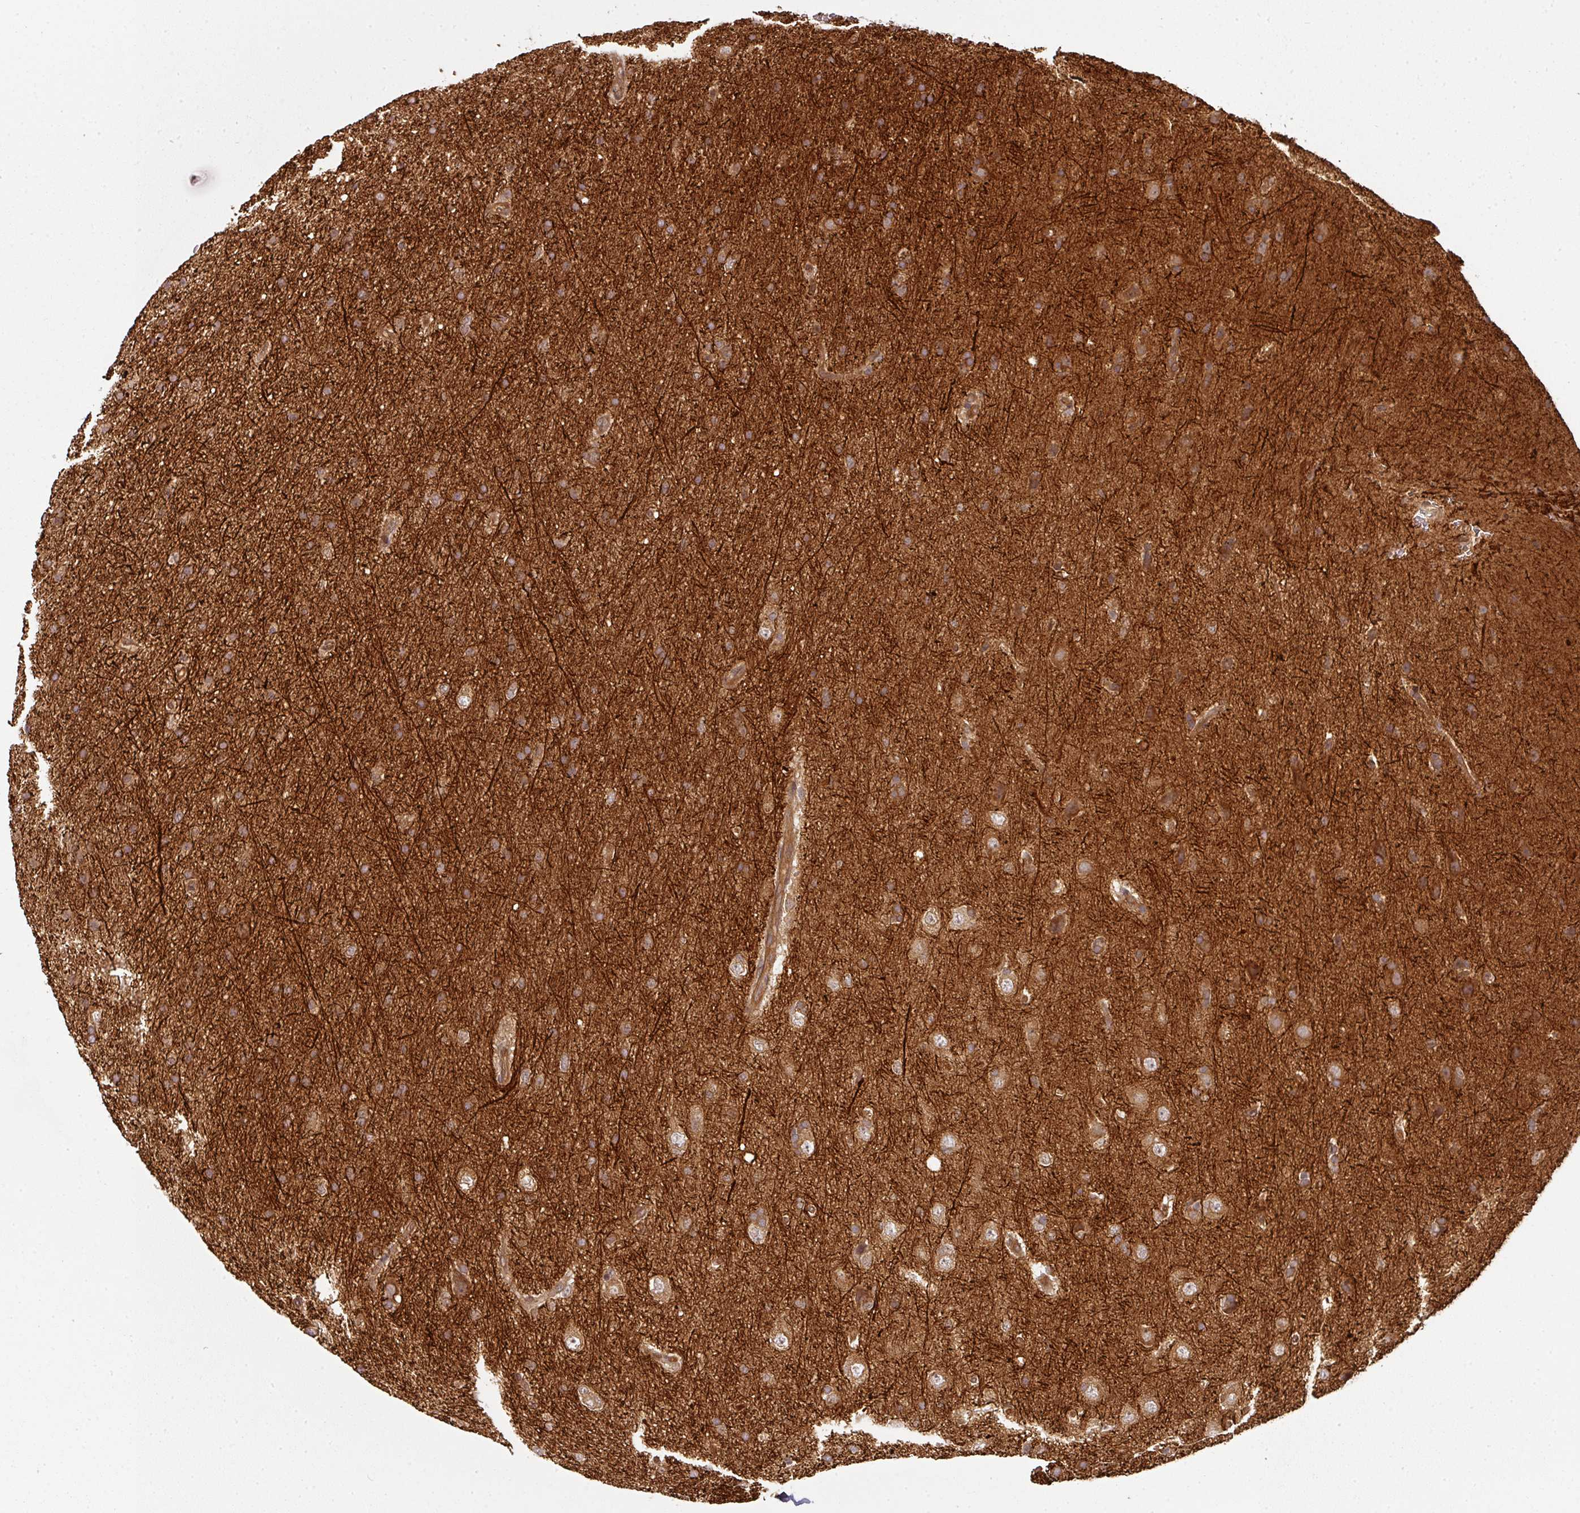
{"staining": {"intensity": "moderate", "quantity": ">75%", "location": "cytoplasmic/membranous"}, "tissue": "glioma", "cell_type": "Tumor cells", "image_type": "cancer", "snomed": [{"axis": "morphology", "description": "Glioma, malignant, Low grade"}, {"axis": "topography", "description": "Cerebral cortex"}], "caption": "This micrograph shows malignant glioma (low-grade) stained with immunohistochemistry to label a protein in brown. The cytoplasmic/membranous of tumor cells show moderate positivity for the protein. Nuclei are counter-stained blue.", "gene": "EIF4EBP2", "patient": {"sex": "female", "age": 39}}